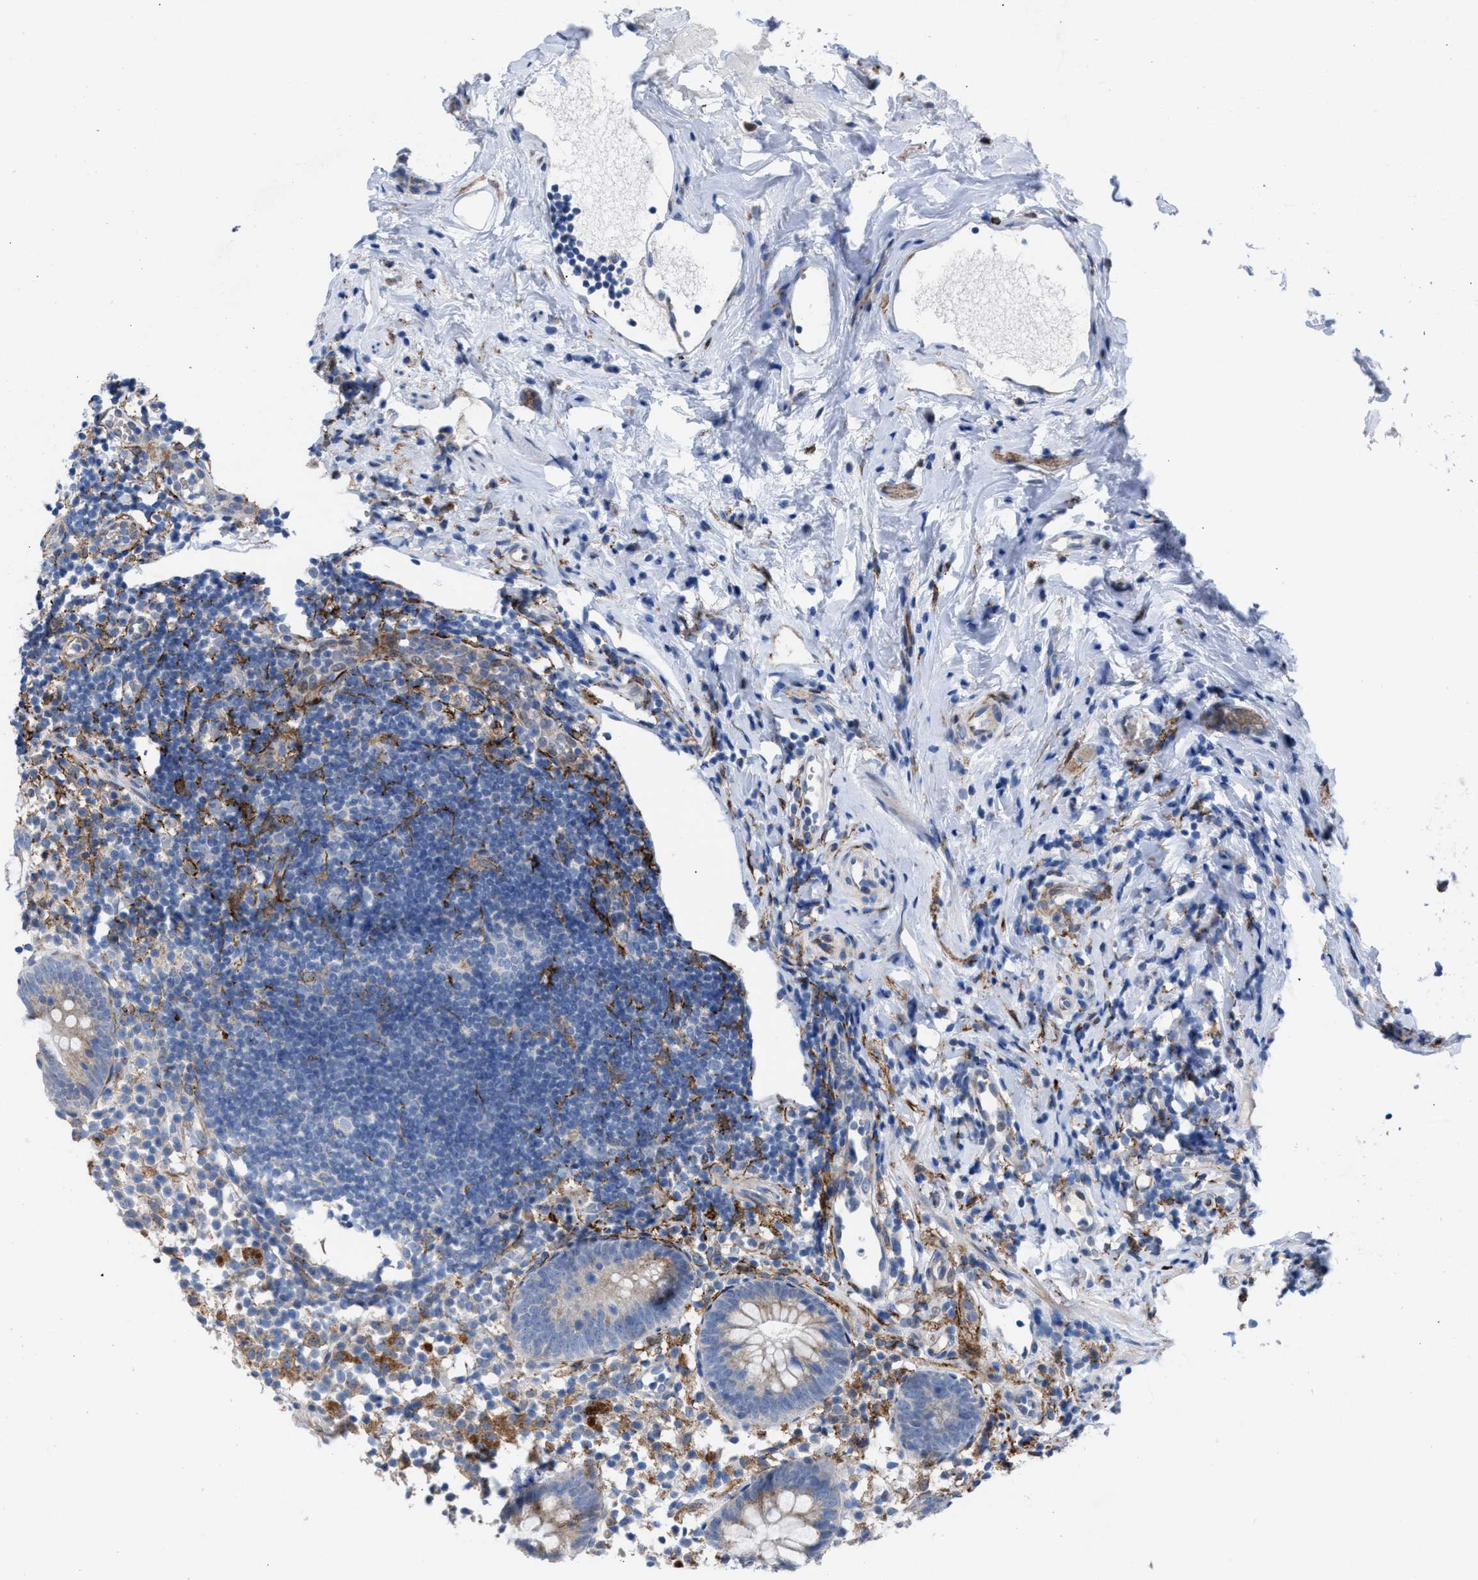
{"staining": {"intensity": "weak", "quantity": "<25%", "location": "cytoplasmic/membranous"}, "tissue": "appendix", "cell_type": "Glandular cells", "image_type": "normal", "snomed": [{"axis": "morphology", "description": "Normal tissue, NOS"}, {"axis": "topography", "description": "Appendix"}], "caption": "High magnification brightfield microscopy of normal appendix stained with DAB (3,3'-diaminobenzidine) (brown) and counterstained with hematoxylin (blue): glandular cells show no significant staining.", "gene": "SLC47A1", "patient": {"sex": "female", "age": 20}}